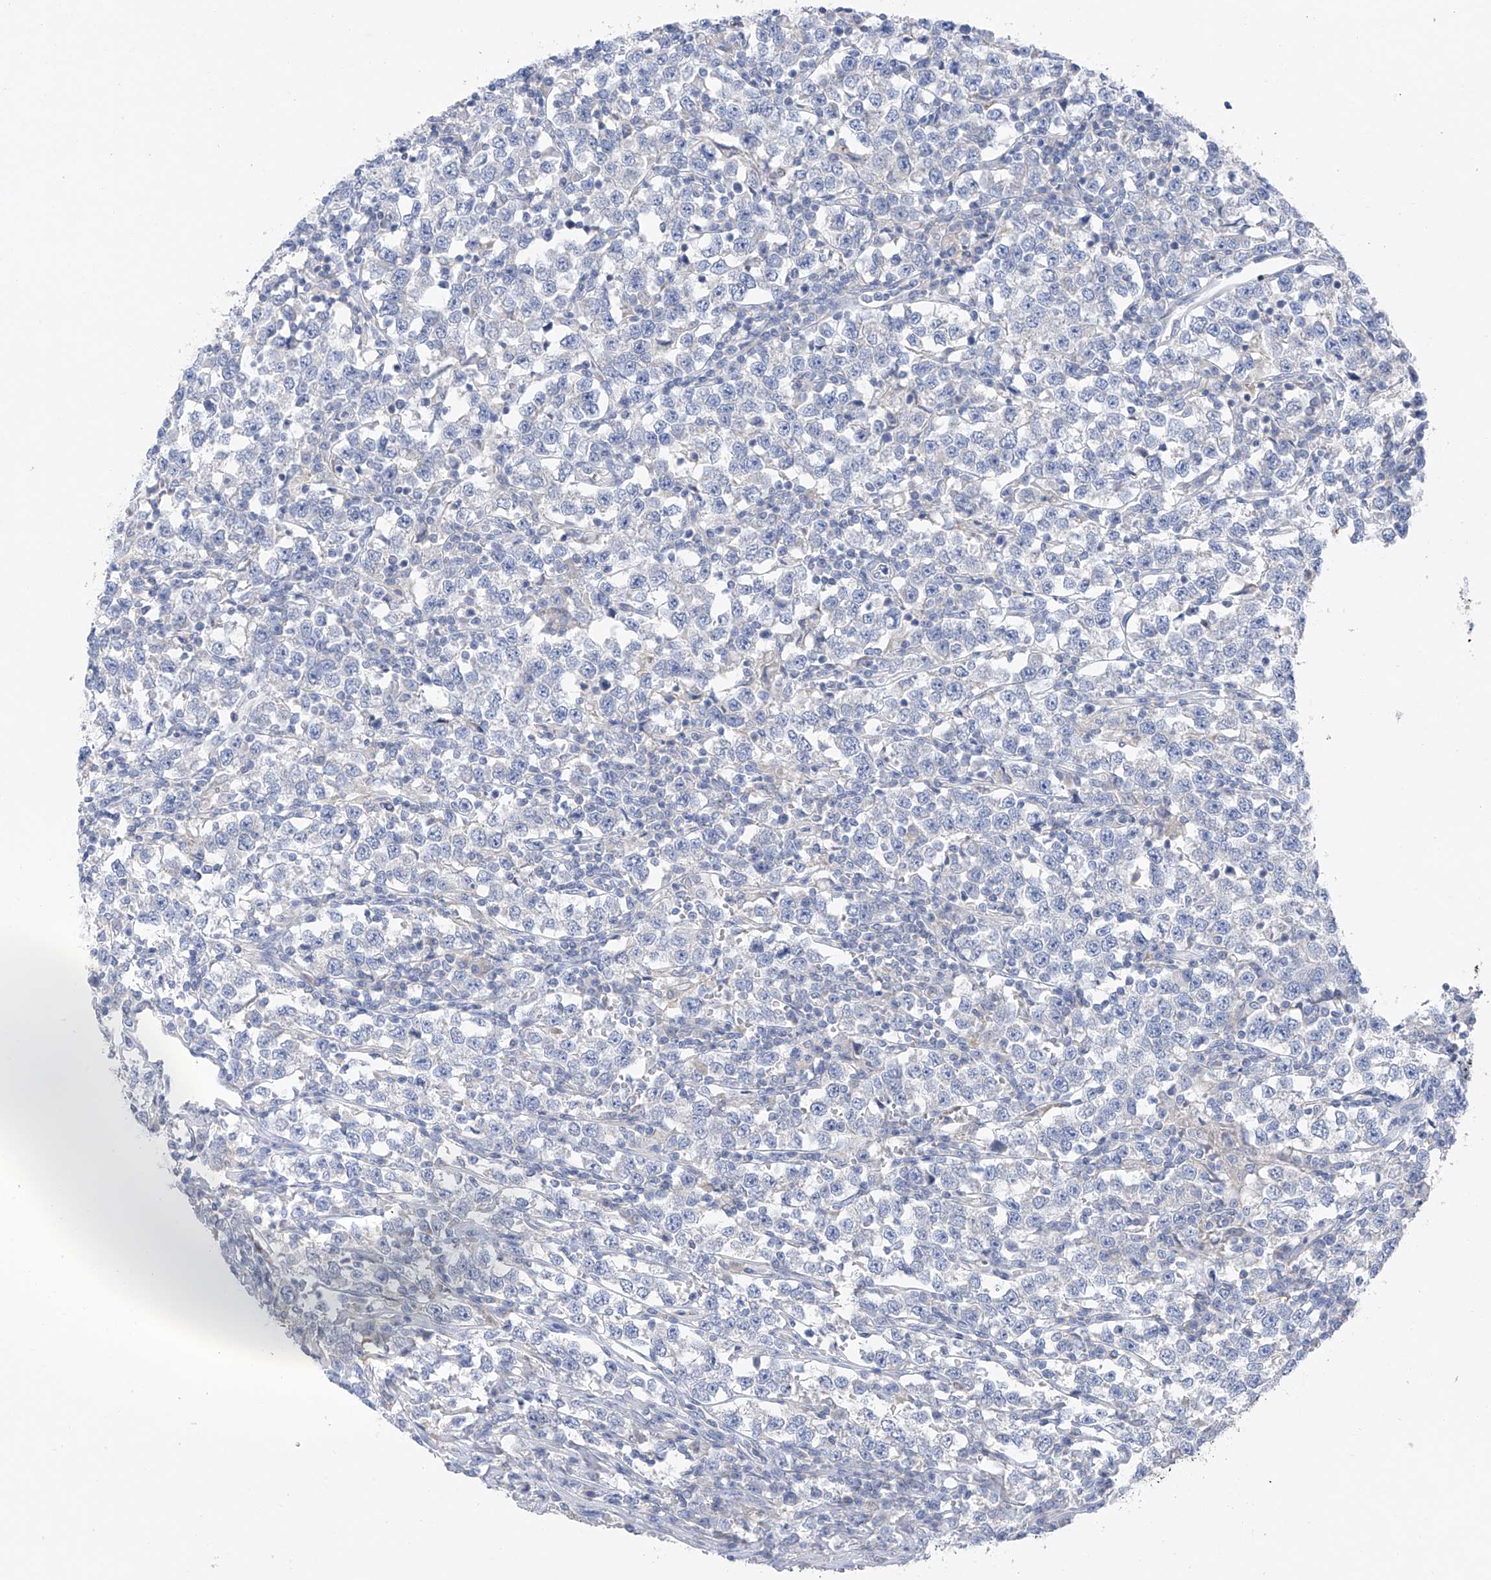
{"staining": {"intensity": "negative", "quantity": "none", "location": "none"}, "tissue": "testis cancer", "cell_type": "Tumor cells", "image_type": "cancer", "snomed": [{"axis": "morphology", "description": "Normal tissue, NOS"}, {"axis": "morphology", "description": "Seminoma, NOS"}, {"axis": "topography", "description": "Testis"}], "caption": "Immunohistochemical staining of testis cancer demonstrates no significant staining in tumor cells. (DAB (3,3'-diaminobenzidine) IHC visualized using brightfield microscopy, high magnification).", "gene": "POMGNT2", "patient": {"sex": "male", "age": 43}}